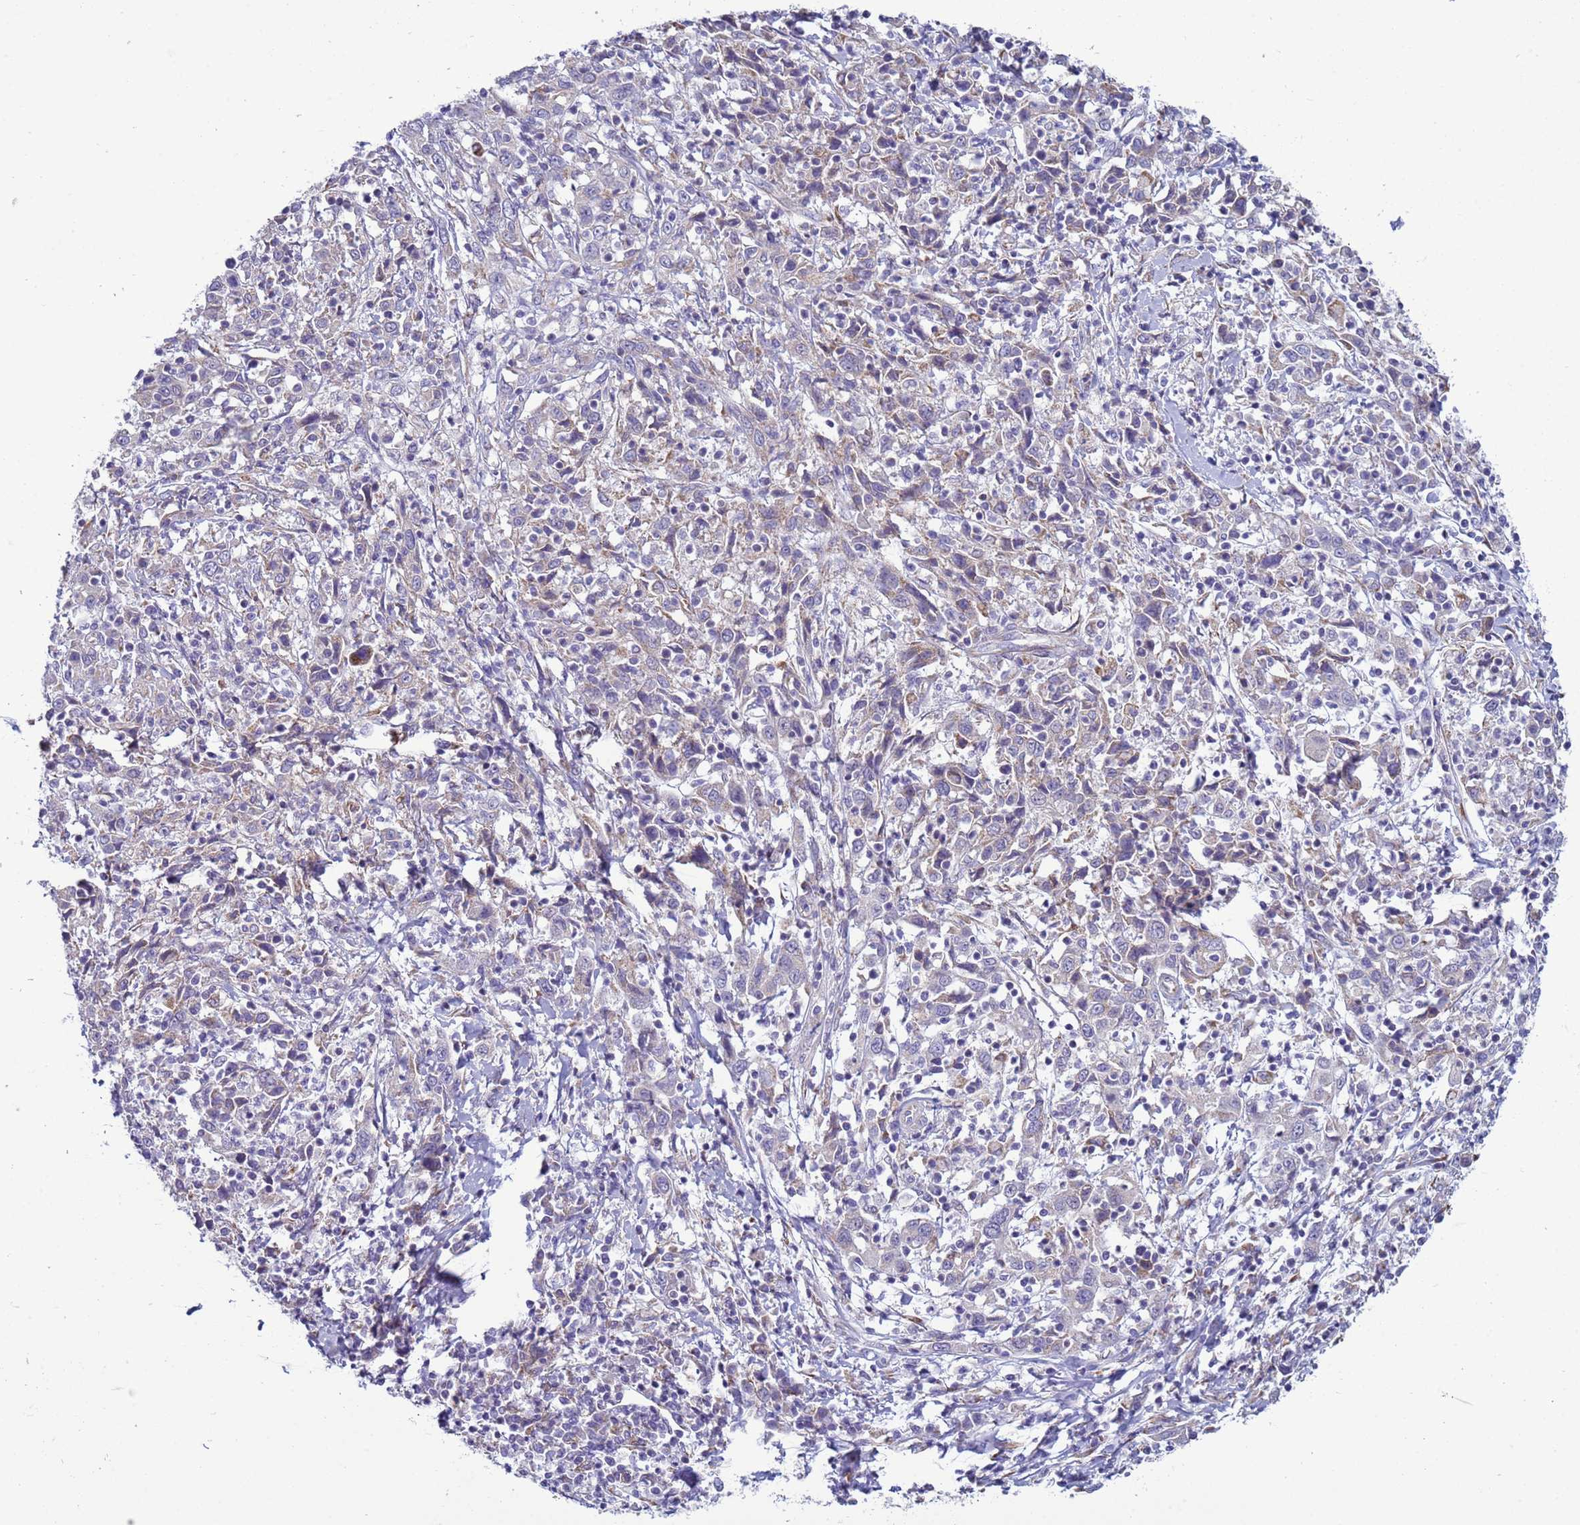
{"staining": {"intensity": "weak", "quantity": "<25%", "location": "cytoplasmic/membranous"}, "tissue": "cervical cancer", "cell_type": "Tumor cells", "image_type": "cancer", "snomed": [{"axis": "morphology", "description": "Squamous cell carcinoma, NOS"}, {"axis": "topography", "description": "Cervix"}], "caption": "There is no significant staining in tumor cells of squamous cell carcinoma (cervical).", "gene": "ABHD17B", "patient": {"sex": "female", "age": 46}}